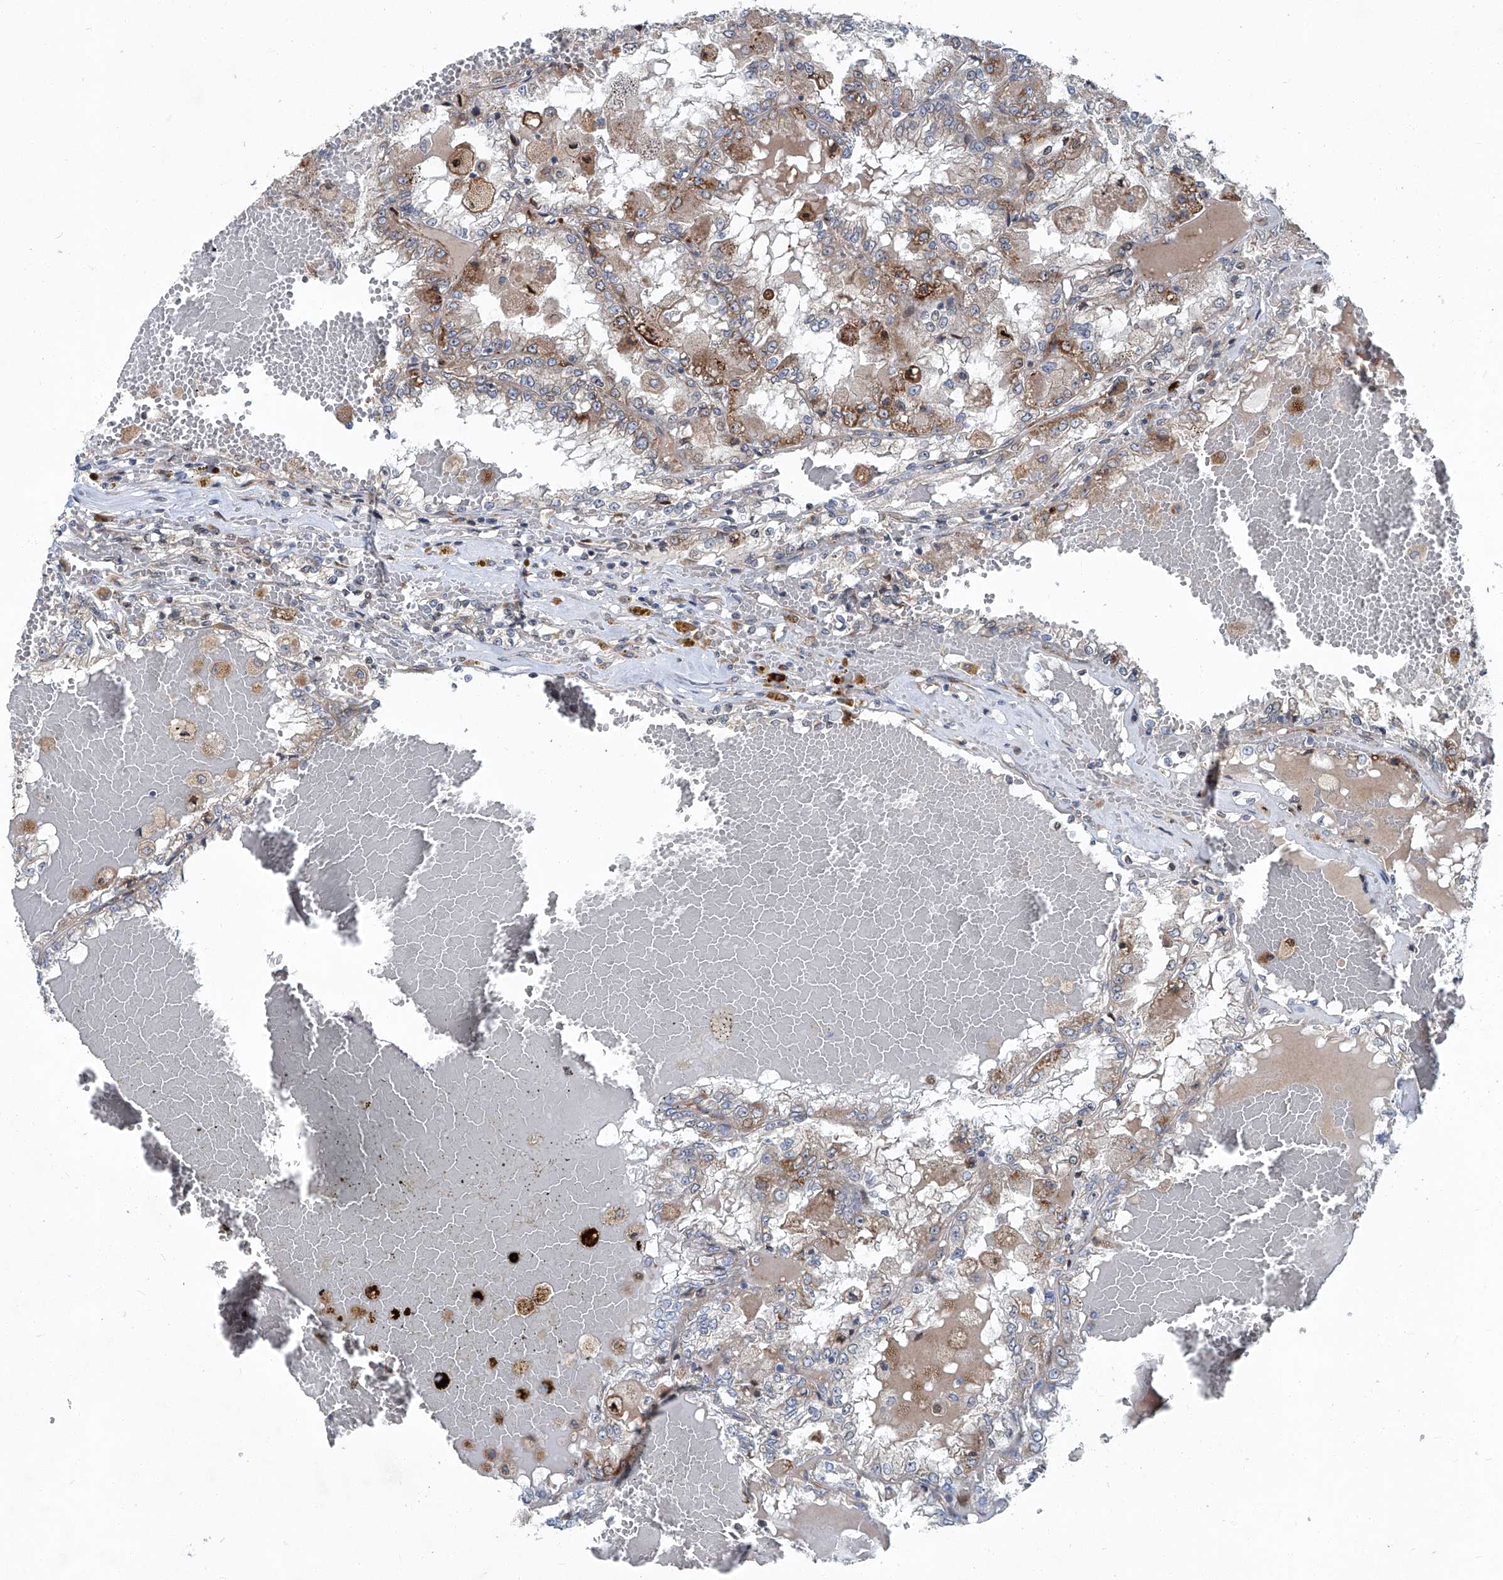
{"staining": {"intensity": "moderate", "quantity": "<25%", "location": "cytoplasmic/membranous"}, "tissue": "renal cancer", "cell_type": "Tumor cells", "image_type": "cancer", "snomed": [{"axis": "morphology", "description": "Adenocarcinoma, NOS"}, {"axis": "topography", "description": "Kidney"}], "caption": "The photomicrograph shows staining of adenocarcinoma (renal), revealing moderate cytoplasmic/membranous protein expression (brown color) within tumor cells.", "gene": "GPR132", "patient": {"sex": "female", "age": 56}}